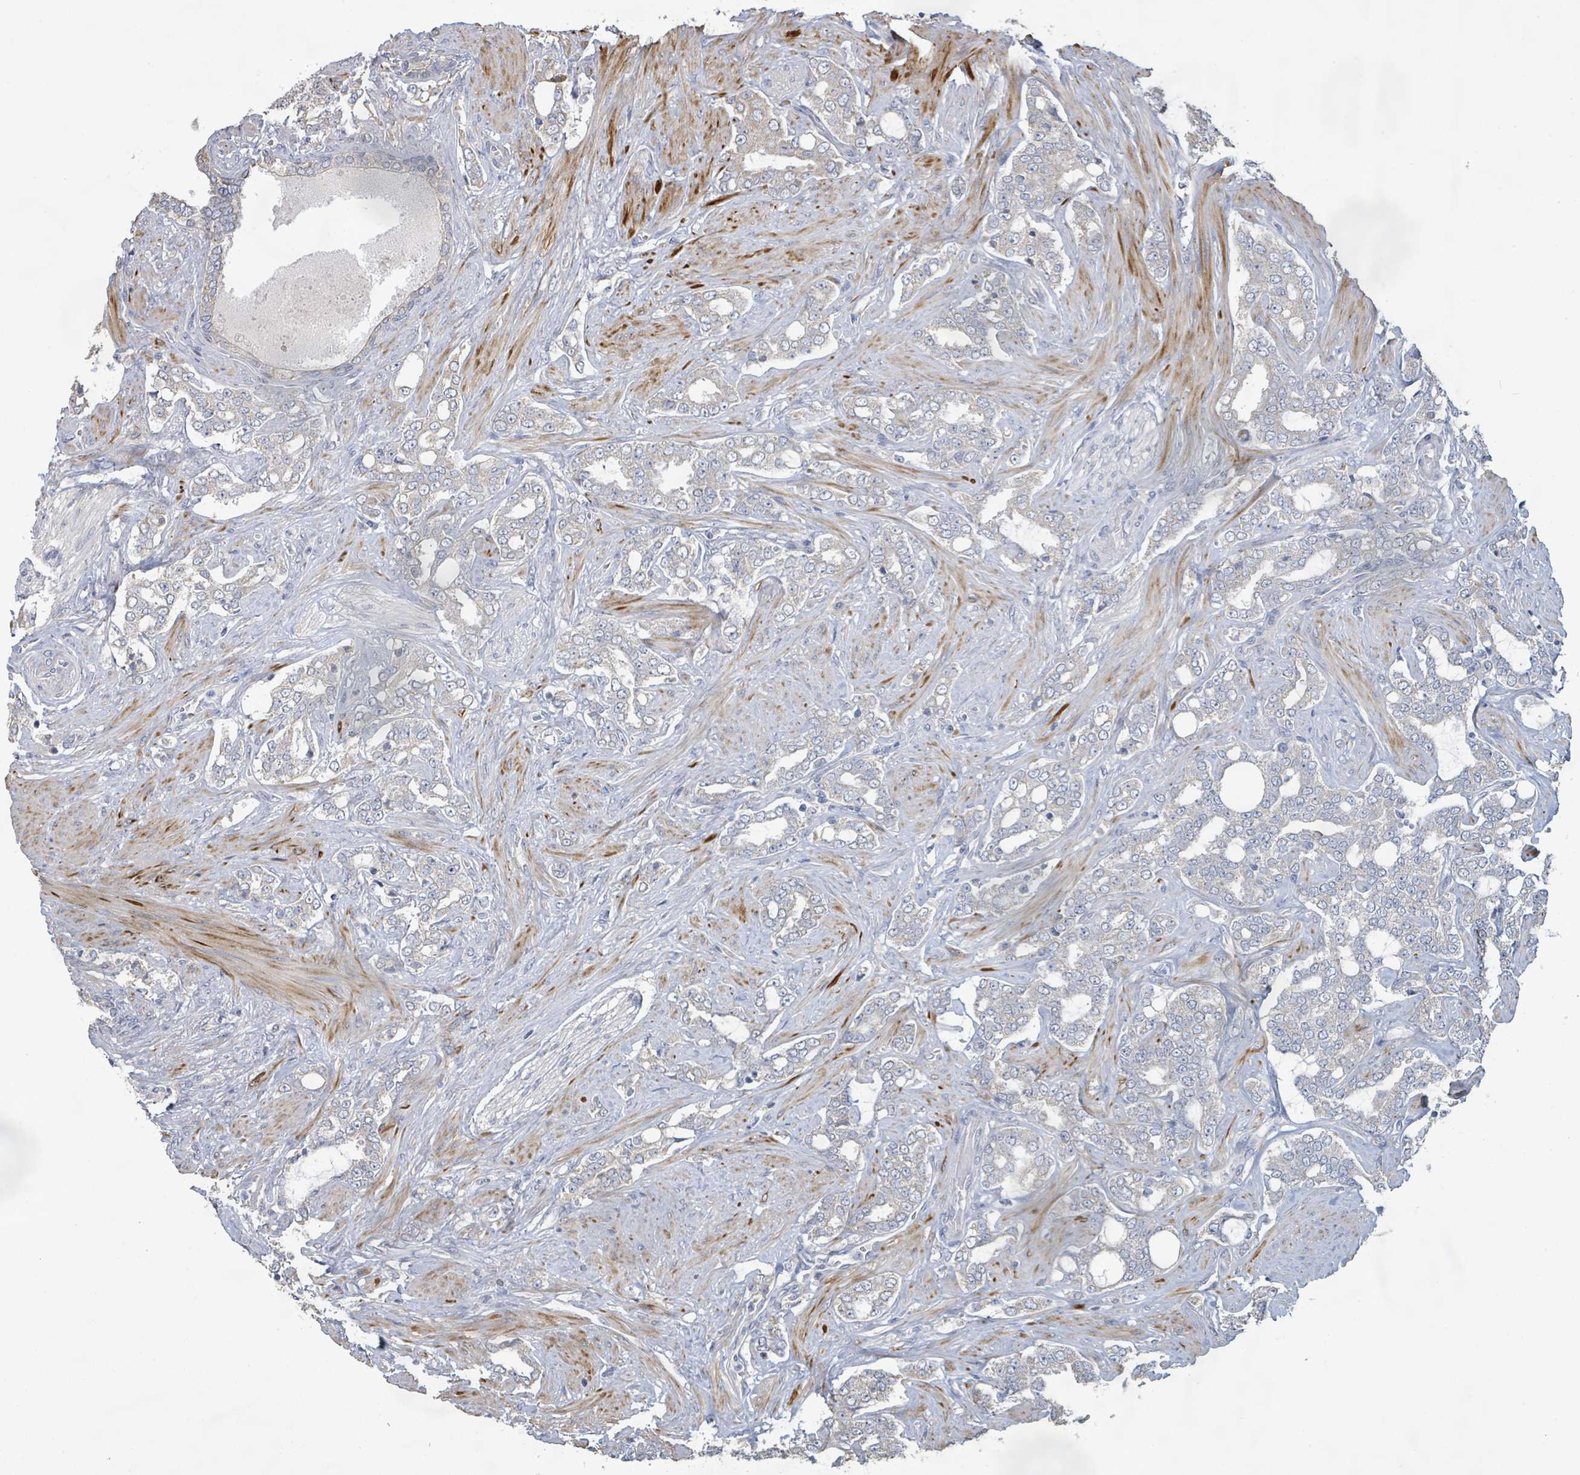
{"staining": {"intensity": "negative", "quantity": "none", "location": "none"}, "tissue": "prostate cancer", "cell_type": "Tumor cells", "image_type": "cancer", "snomed": [{"axis": "morphology", "description": "Adenocarcinoma, High grade"}, {"axis": "topography", "description": "Prostate"}], "caption": "This is a histopathology image of immunohistochemistry staining of prostate cancer, which shows no expression in tumor cells.", "gene": "KCNS2", "patient": {"sex": "male", "age": 64}}